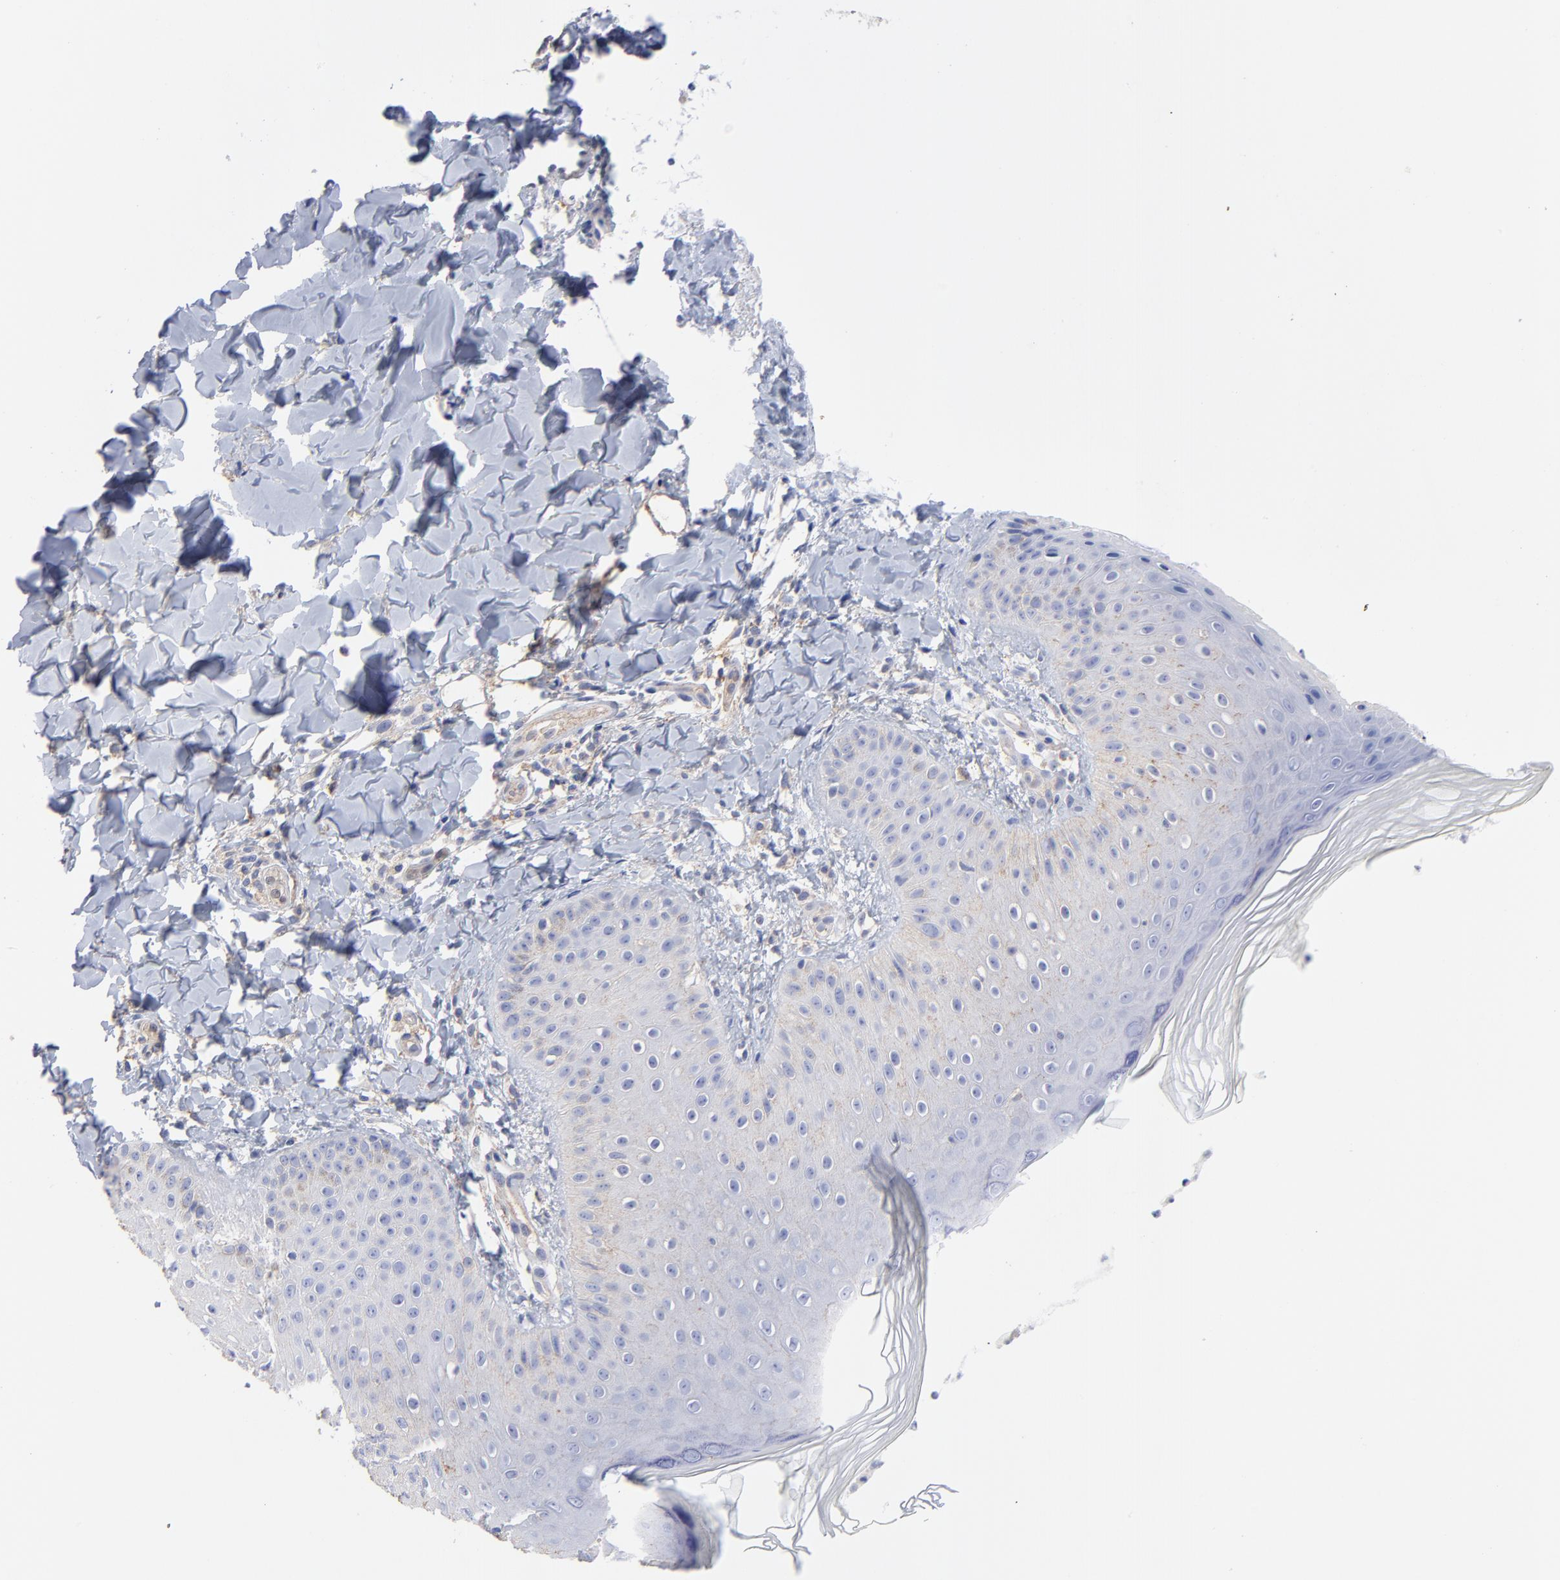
{"staining": {"intensity": "negative", "quantity": "none", "location": "none"}, "tissue": "skin", "cell_type": "Epidermal cells", "image_type": "normal", "snomed": [{"axis": "morphology", "description": "Normal tissue, NOS"}, {"axis": "morphology", "description": "Inflammation, NOS"}, {"axis": "topography", "description": "Soft tissue"}, {"axis": "topography", "description": "Anal"}], "caption": "The histopathology image reveals no staining of epidermal cells in normal skin.", "gene": "ASL", "patient": {"sex": "female", "age": 15}}